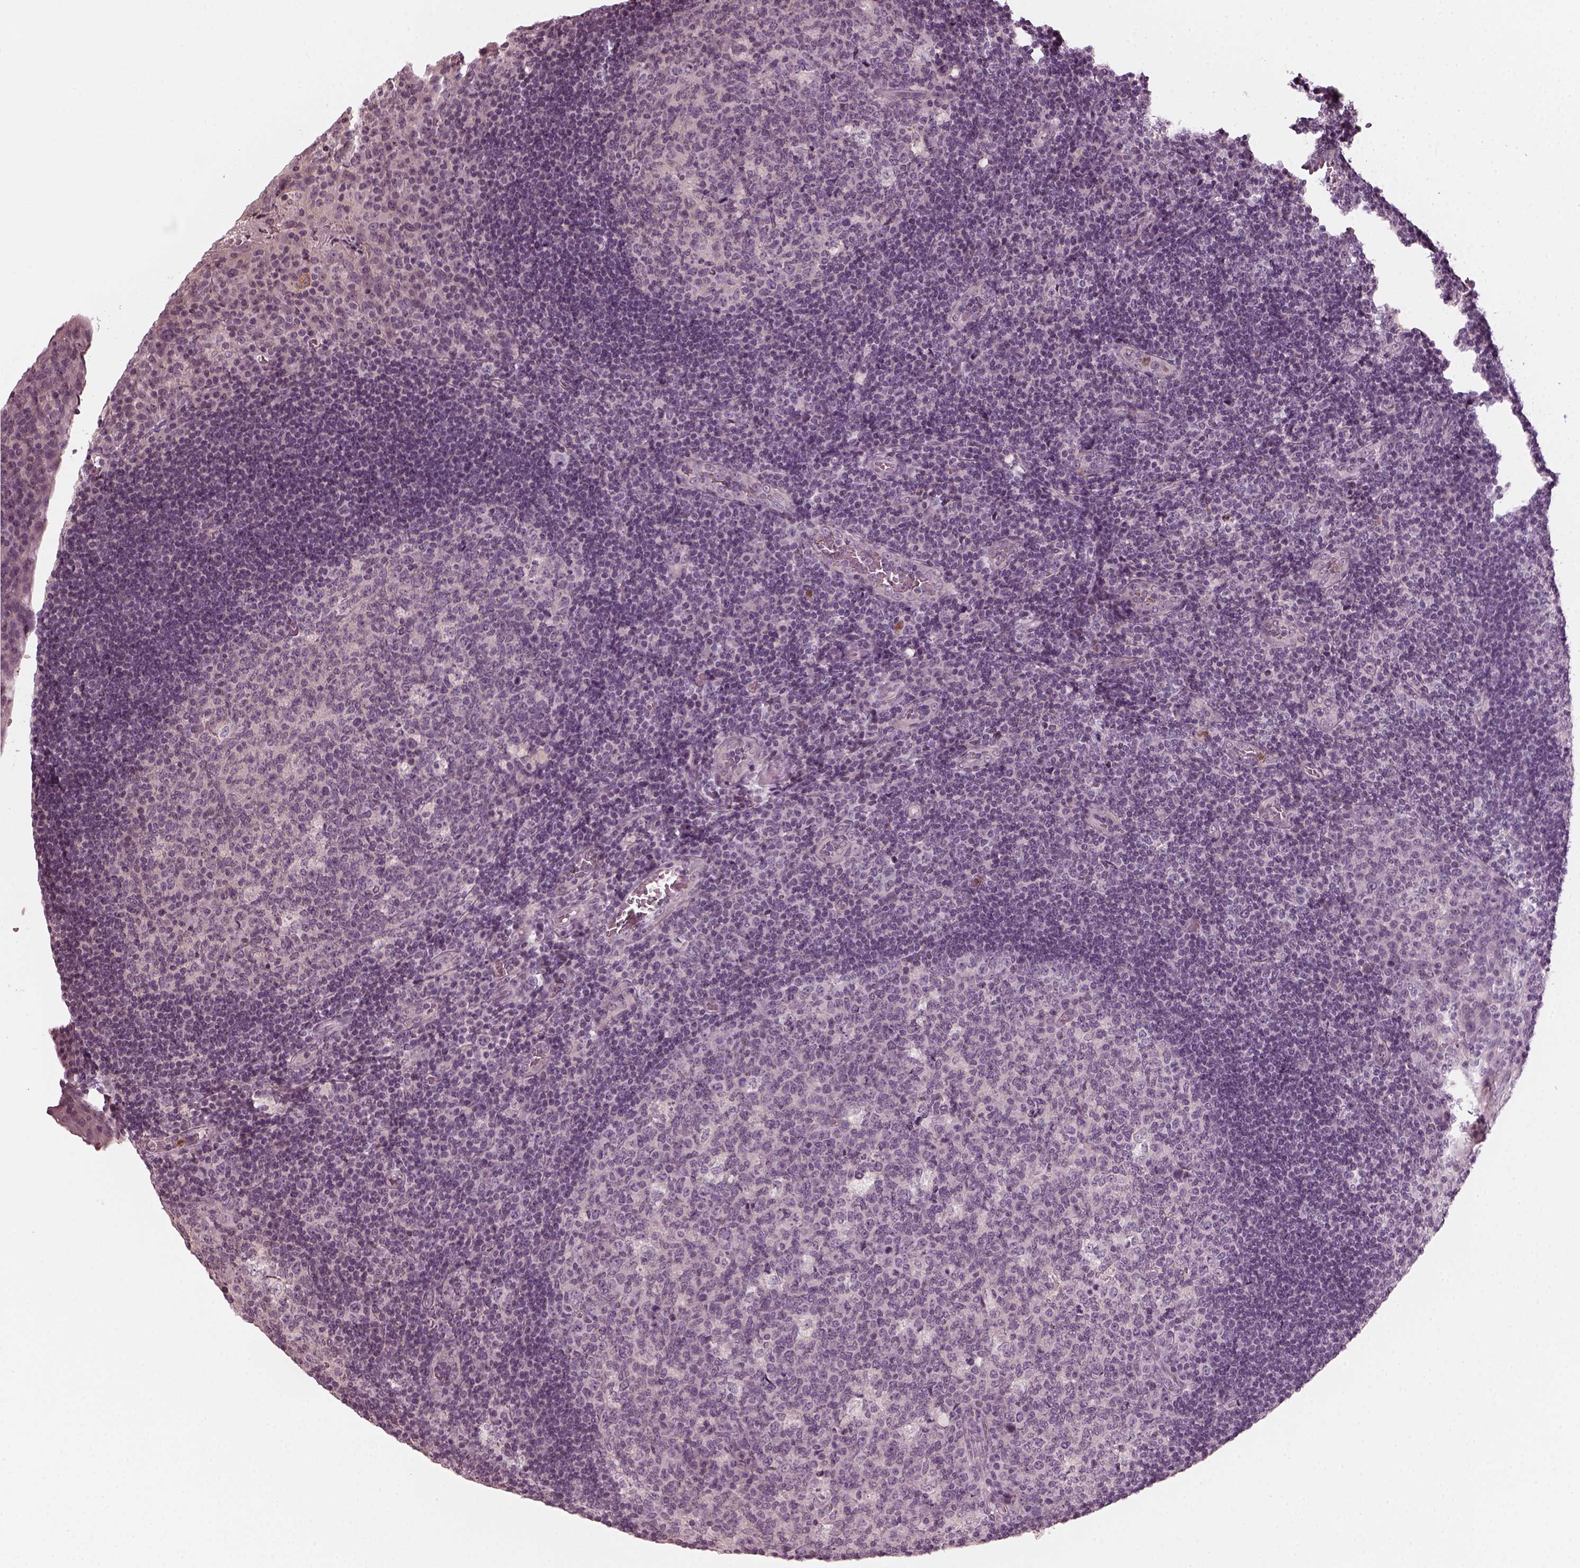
{"staining": {"intensity": "negative", "quantity": "none", "location": "none"}, "tissue": "tonsil", "cell_type": "Germinal center cells", "image_type": "normal", "snomed": [{"axis": "morphology", "description": "Normal tissue, NOS"}, {"axis": "topography", "description": "Tonsil"}], "caption": "Immunohistochemical staining of unremarkable human tonsil shows no significant positivity in germinal center cells. (DAB immunohistochemistry, high magnification).", "gene": "CHIT1", "patient": {"sex": "male", "age": 17}}